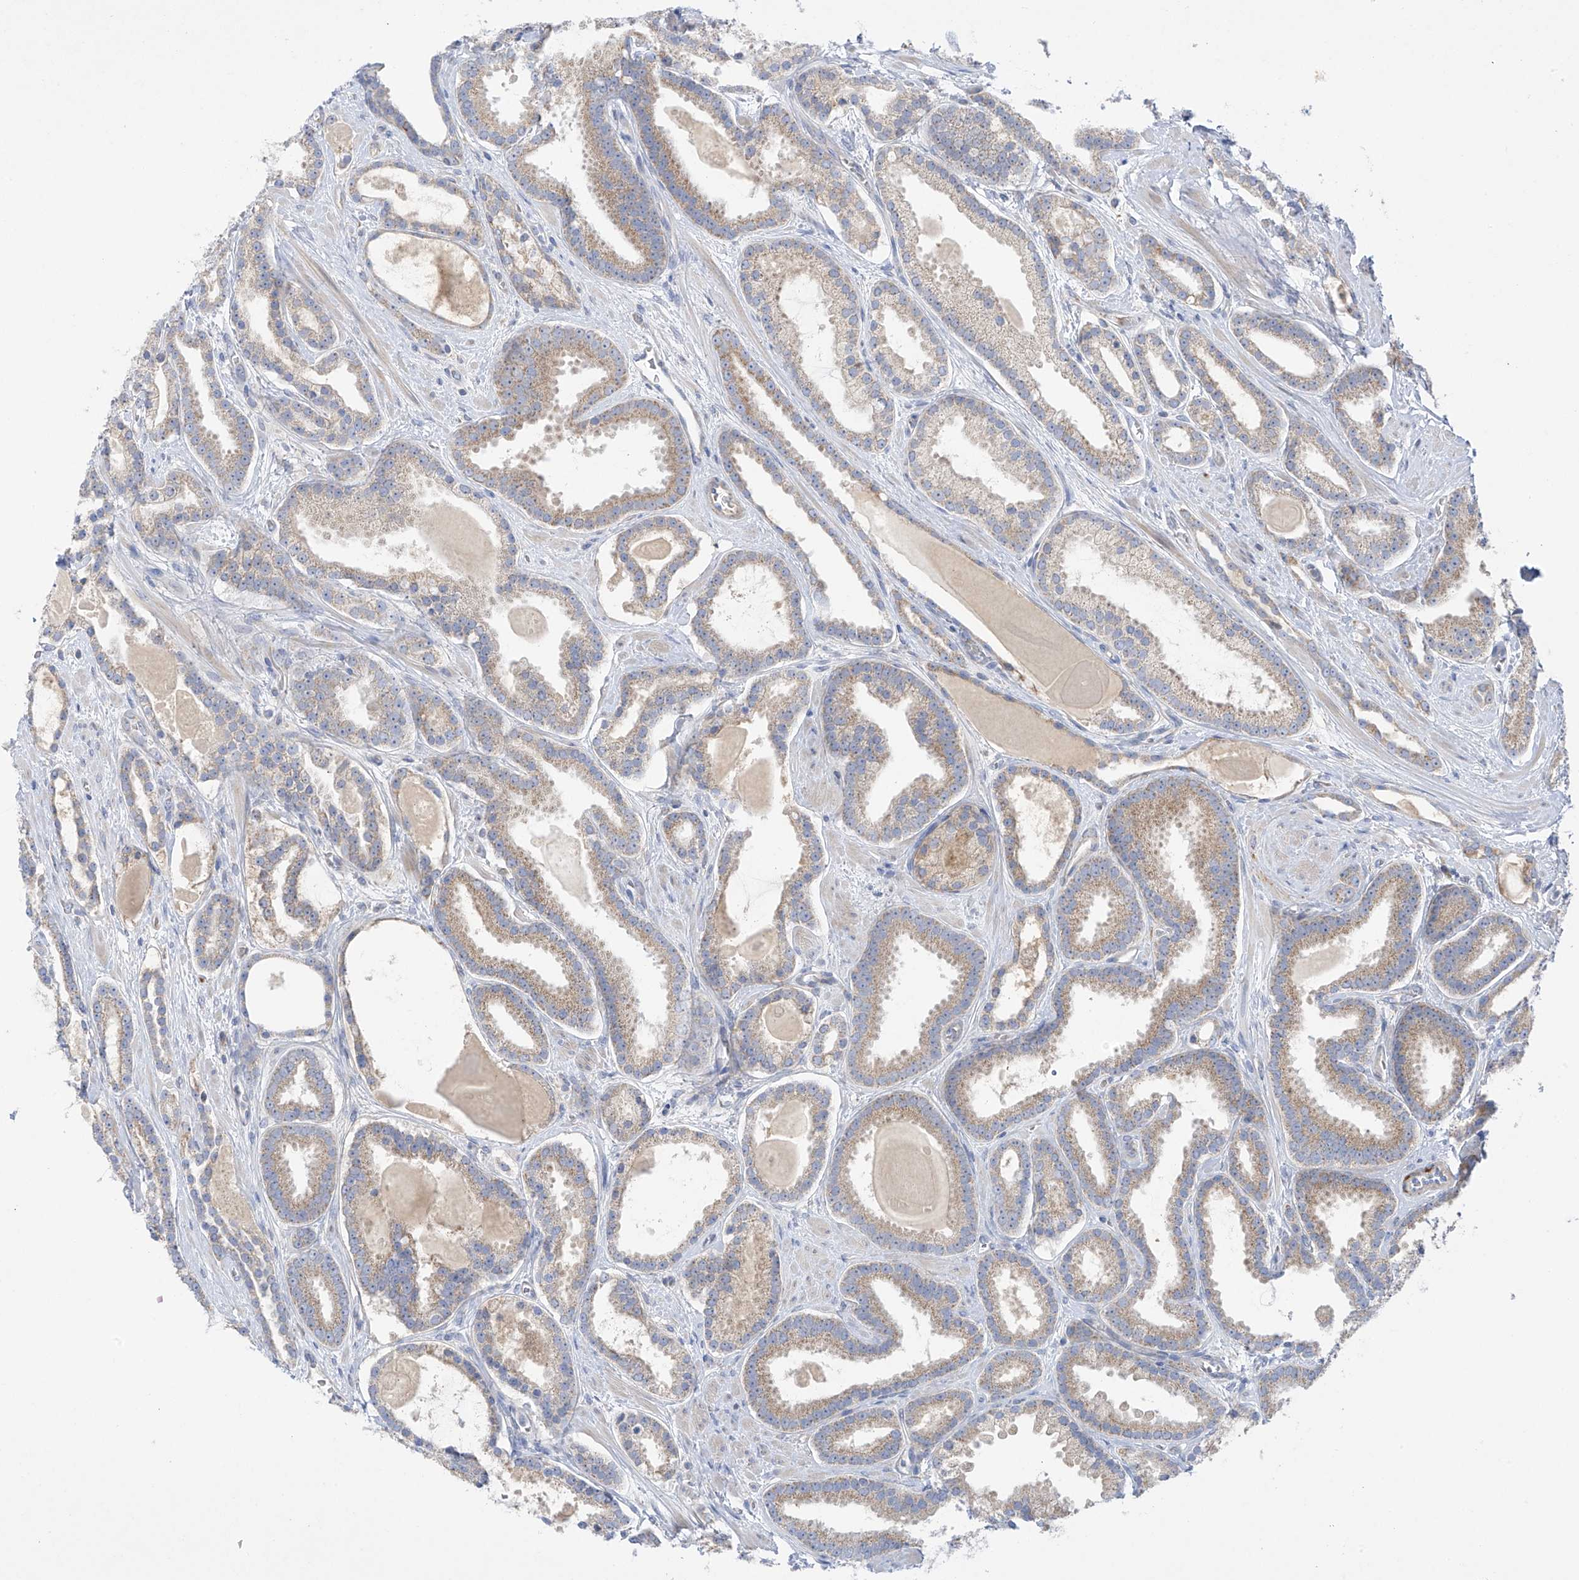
{"staining": {"intensity": "moderate", "quantity": ">75%", "location": "cytoplasmic/membranous"}, "tissue": "prostate cancer", "cell_type": "Tumor cells", "image_type": "cancer", "snomed": [{"axis": "morphology", "description": "Adenocarcinoma, High grade"}, {"axis": "topography", "description": "Prostate"}], "caption": "About >75% of tumor cells in prostate cancer (adenocarcinoma (high-grade)) show moderate cytoplasmic/membranous protein staining as visualized by brown immunohistochemical staining.", "gene": "METTL18", "patient": {"sex": "male", "age": 60}}